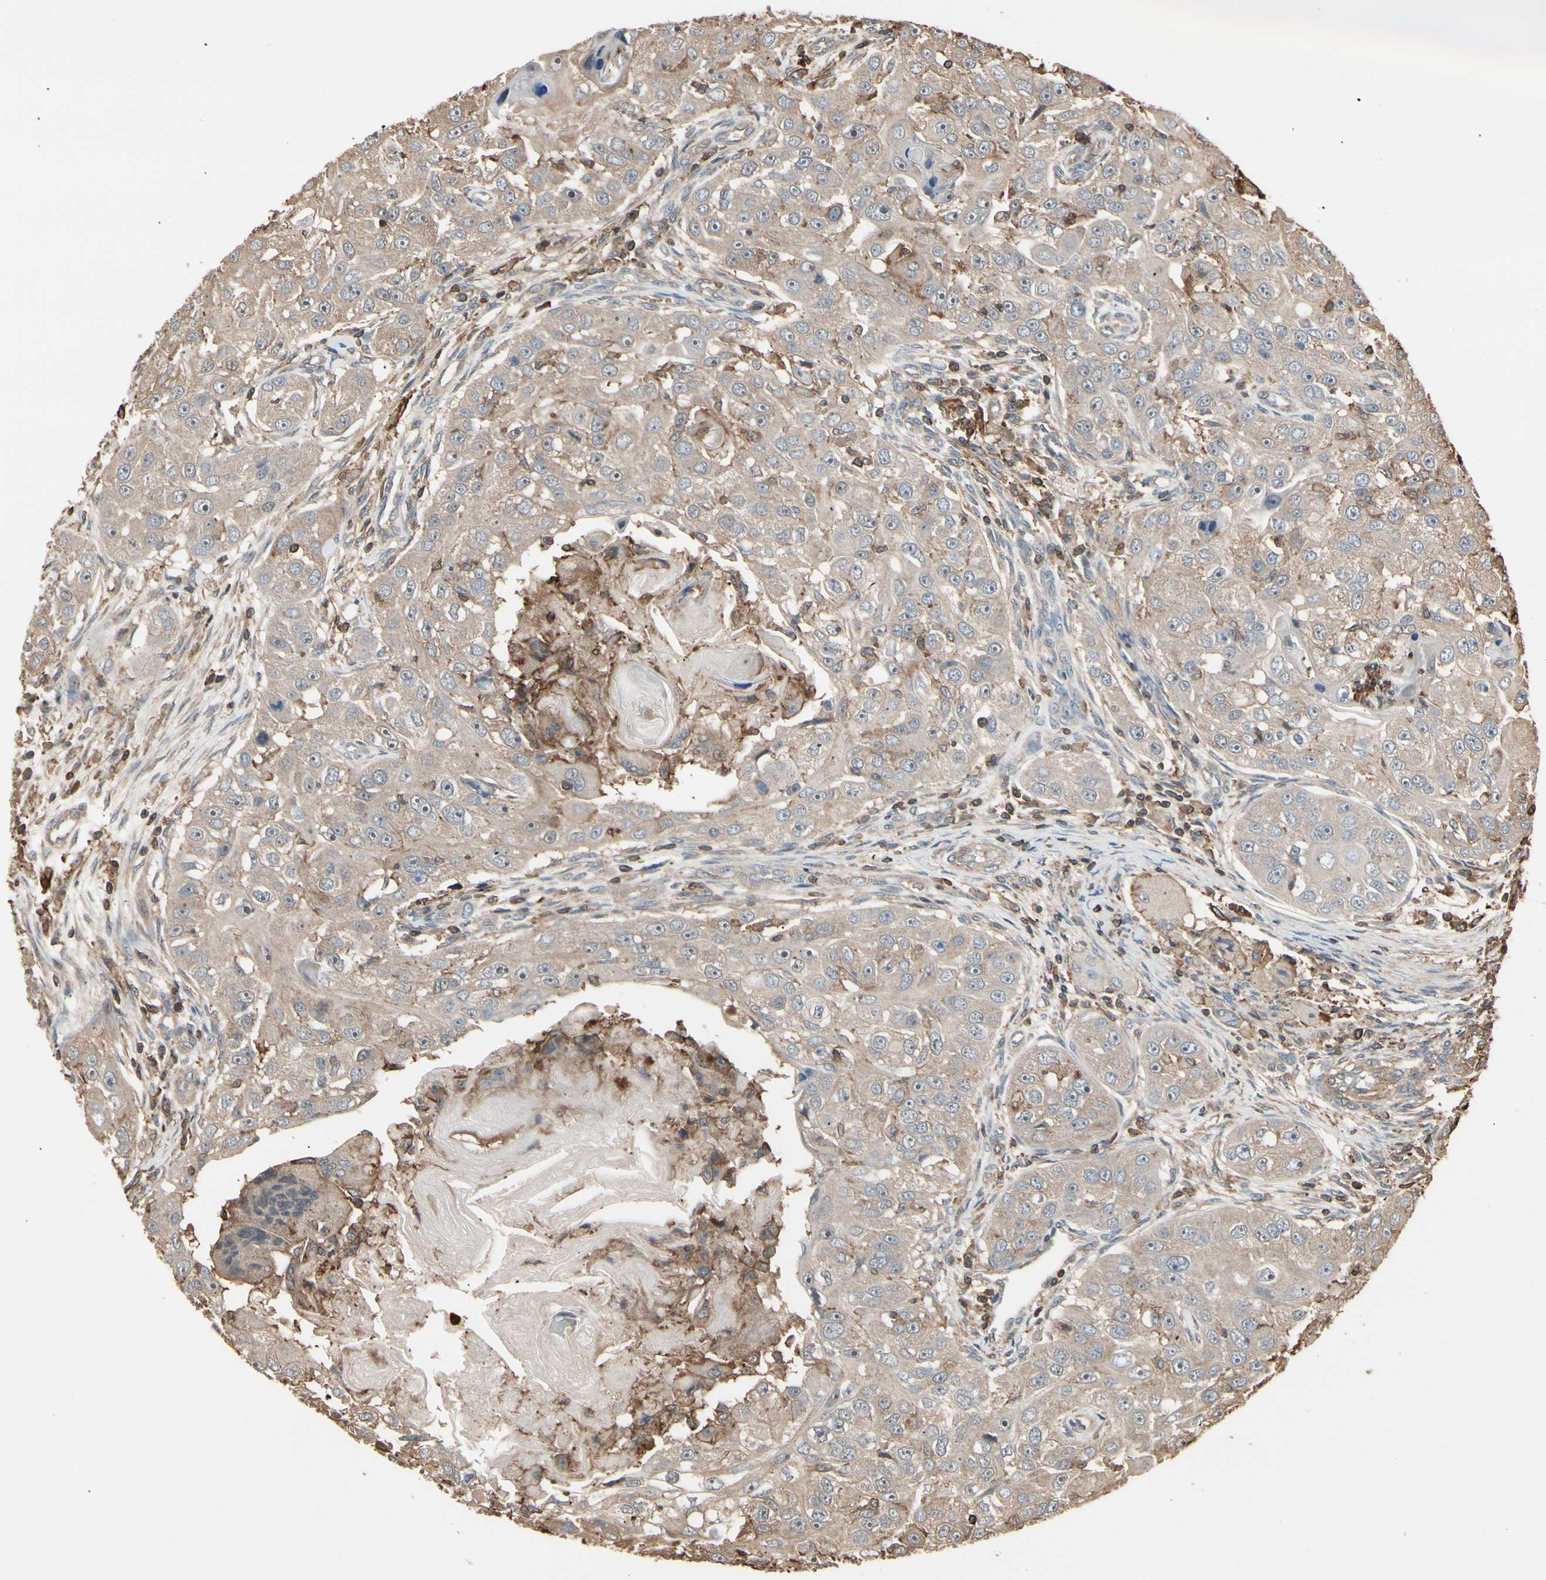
{"staining": {"intensity": "weak", "quantity": "25%-75%", "location": "cytoplasmic/membranous"}, "tissue": "head and neck cancer", "cell_type": "Tumor cells", "image_type": "cancer", "snomed": [{"axis": "morphology", "description": "Normal tissue, NOS"}, {"axis": "morphology", "description": "Squamous cell carcinoma, NOS"}, {"axis": "topography", "description": "Skeletal muscle"}, {"axis": "topography", "description": "Head-Neck"}], "caption": "Head and neck cancer (squamous cell carcinoma) stained for a protein (brown) shows weak cytoplasmic/membranous positive expression in approximately 25%-75% of tumor cells.", "gene": "MAPK13", "patient": {"sex": "male", "age": 51}}